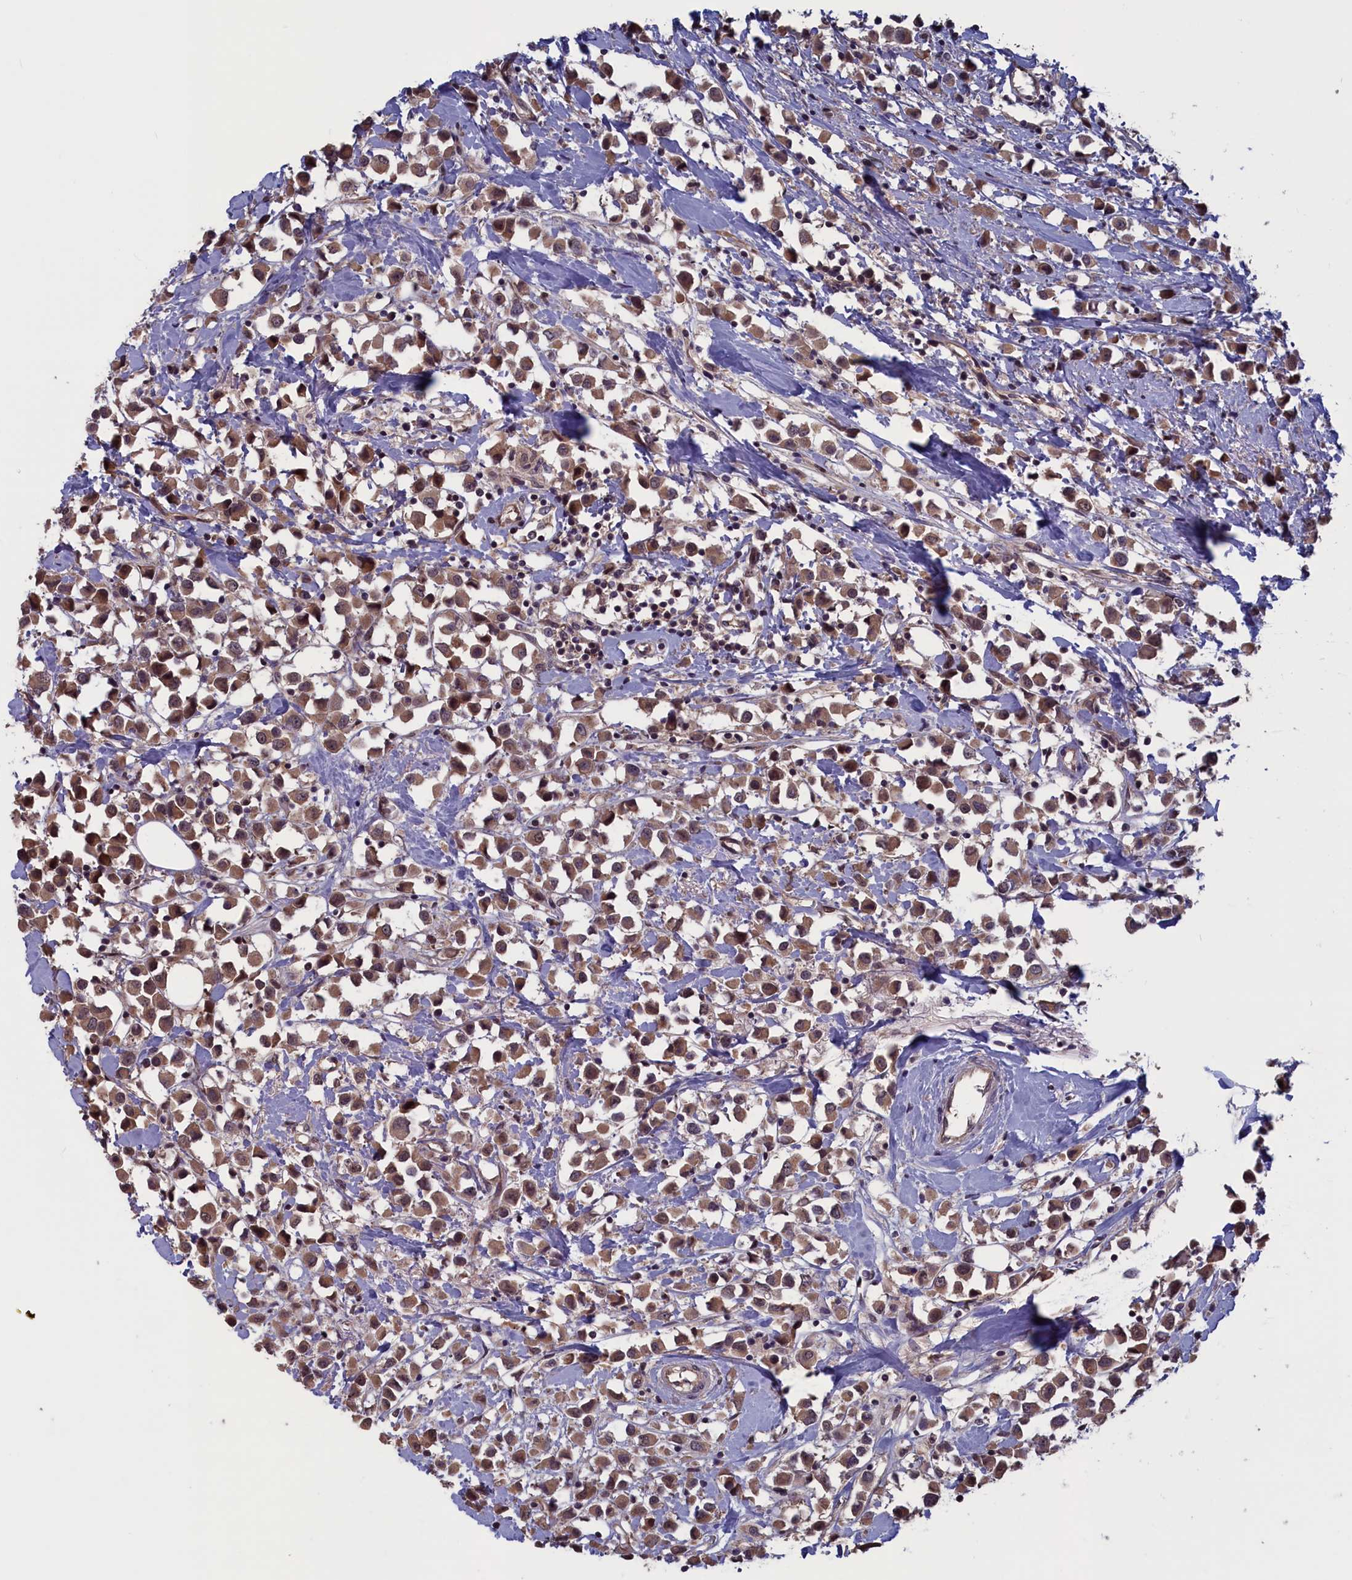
{"staining": {"intensity": "moderate", "quantity": ">75%", "location": "cytoplasmic/membranous,nuclear"}, "tissue": "breast cancer", "cell_type": "Tumor cells", "image_type": "cancer", "snomed": [{"axis": "morphology", "description": "Duct carcinoma"}, {"axis": "topography", "description": "Breast"}], "caption": "Breast intraductal carcinoma stained with a brown dye displays moderate cytoplasmic/membranous and nuclear positive positivity in about >75% of tumor cells.", "gene": "PLP2", "patient": {"sex": "female", "age": 61}}